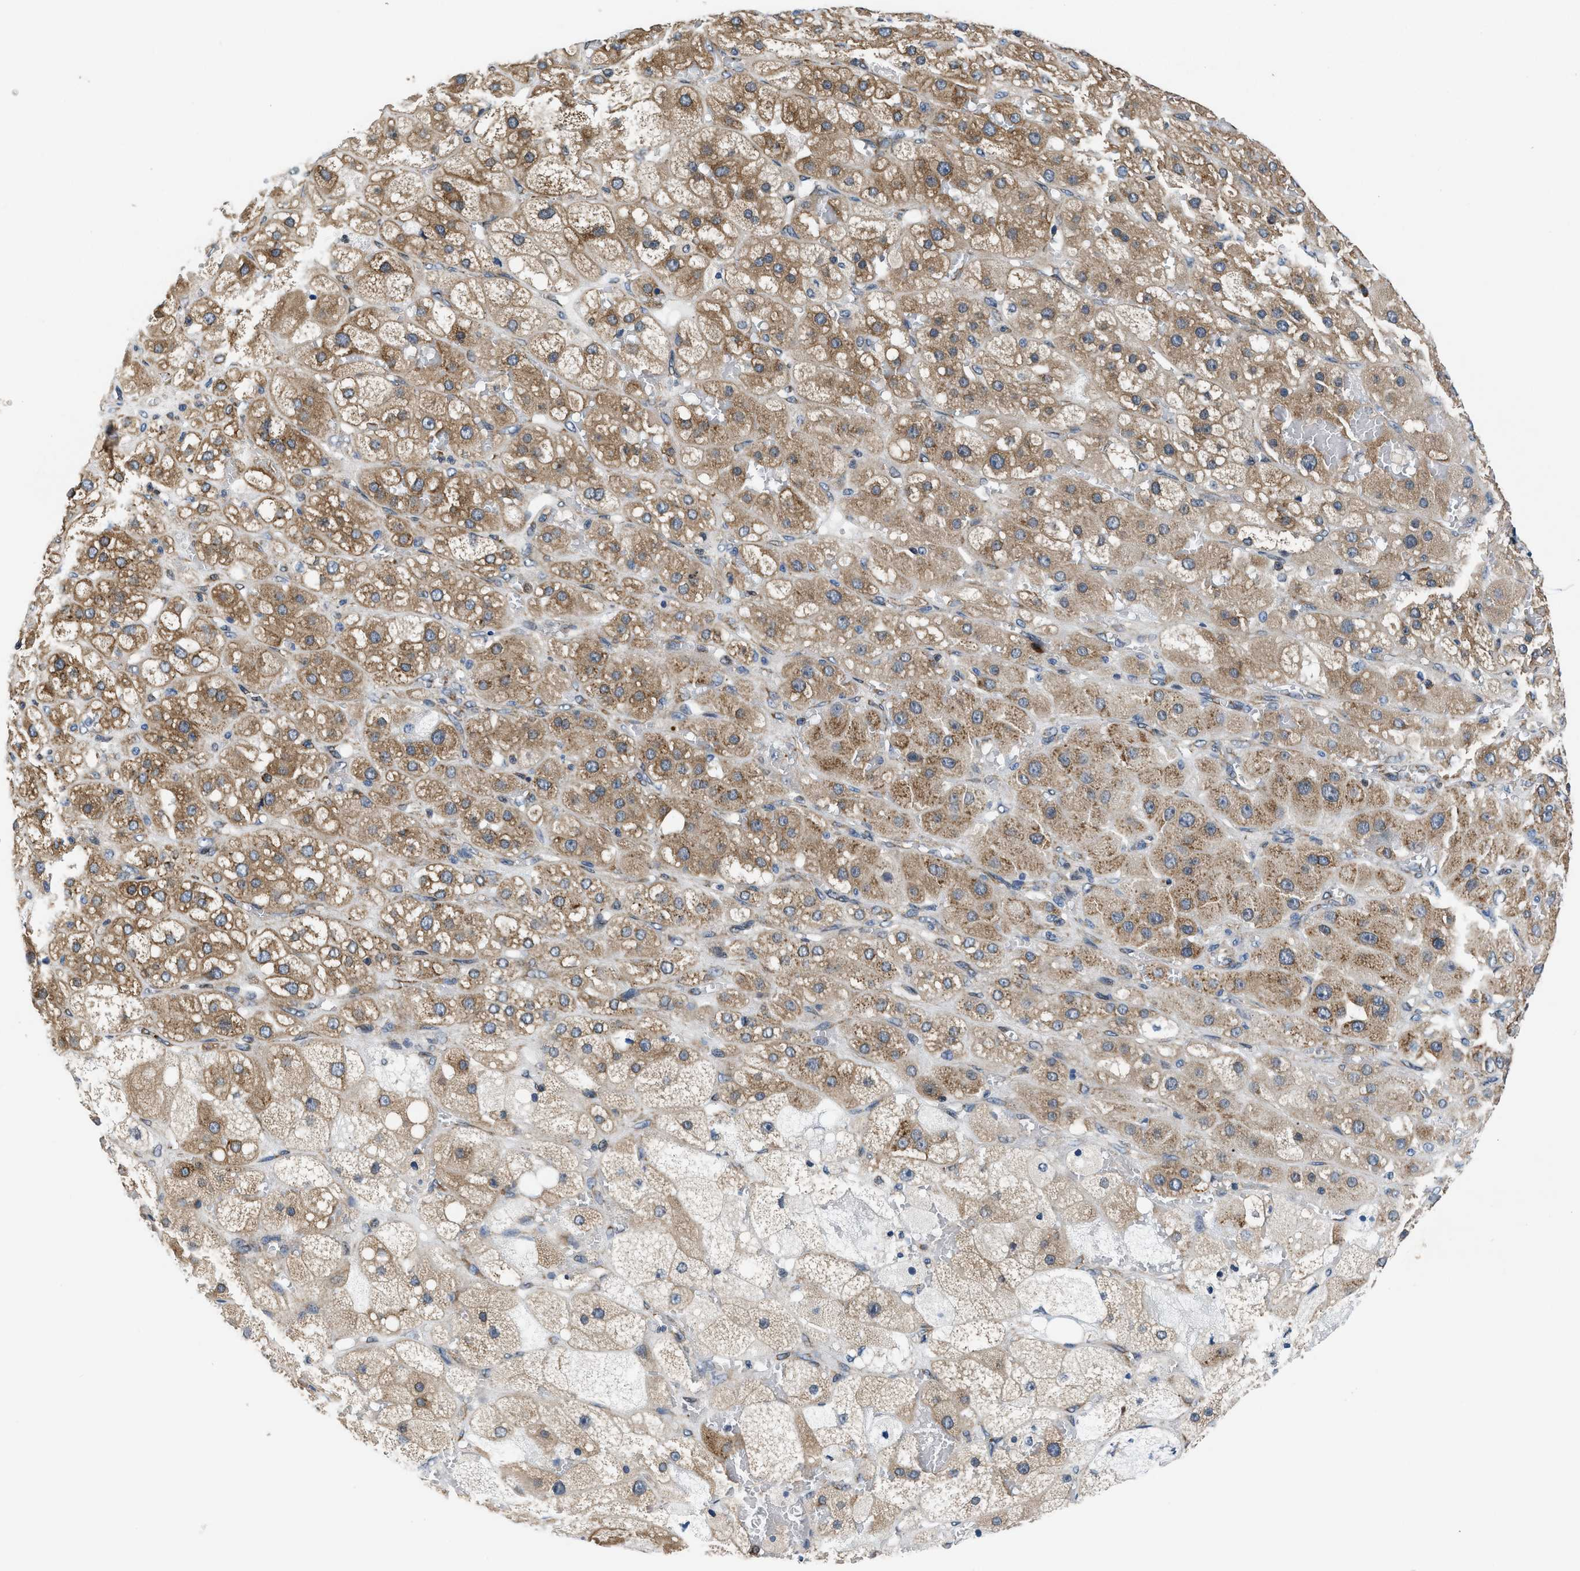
{"staining": {"intensity": "moderate", "quantity": ">75%", "location": "cytoplasmic/membranous"}, "tissue": "adrenal gland", "cell_type": "Glandular cells", "image_type": "normal", "snomed": [{"axis": "morphology", "description": "Normal tissue, NOS"}, {"axis": "topography", "description": "Adrenal gland"}], "caption": "Glandular cells demonstrate medium levels of moderate cytoplasmic/membranous staining in about >75% of cells in benign adrenal gland.", "gene": "PA2G4", "patient": {"sex": "female", "age": 47}}